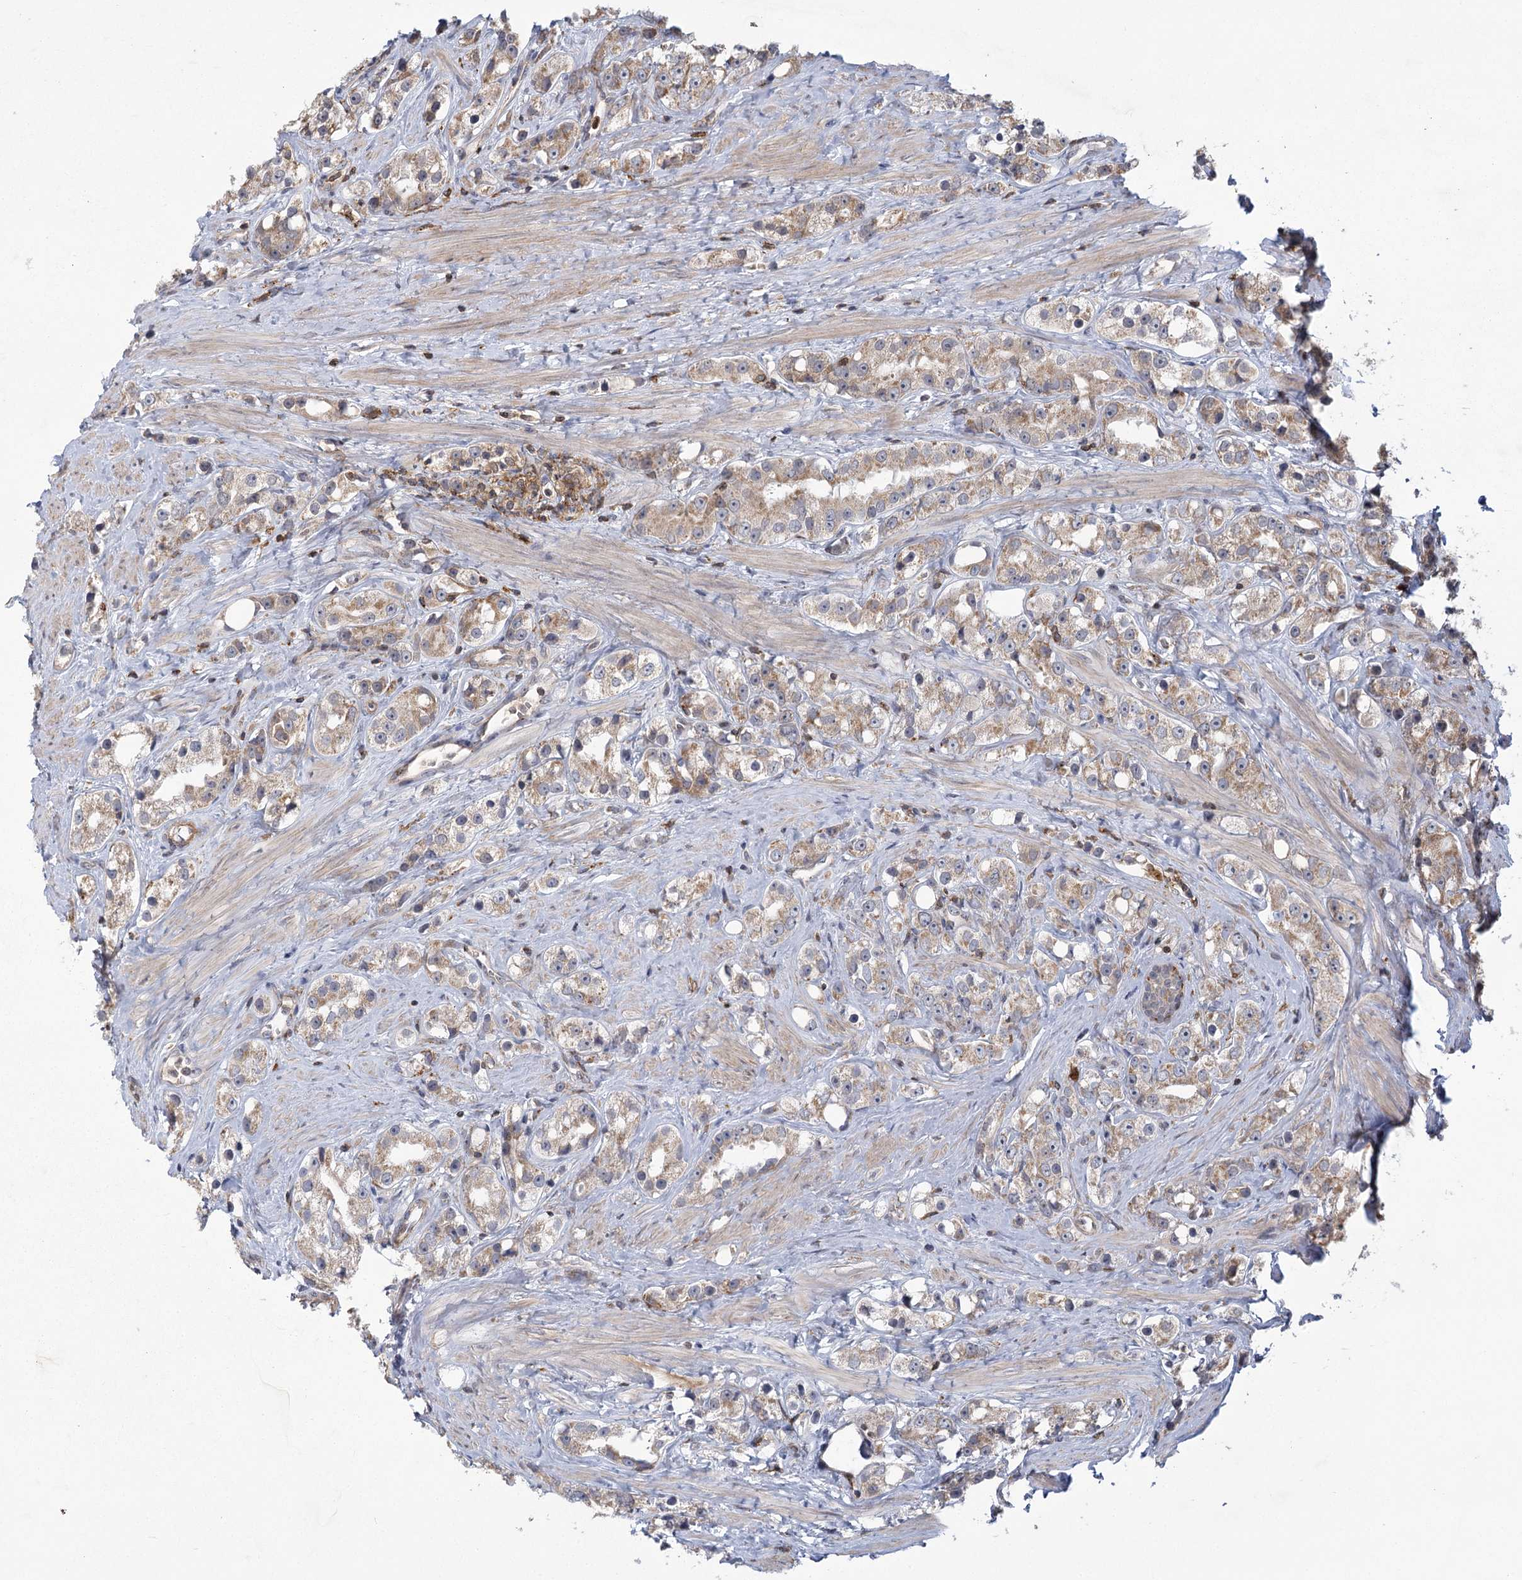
{"staining": {"intensity": "weak", "quantity": "25%-75%", "location": "cytoplasmic/membranous"}, "tissue": "prostate cancer", "cell_type": "Tumor cells", "image_type": "cancer", "snomed": [{"axis": "morphology", "description": "Adenocarcinoma, NOS"}, {"axis": "topography", "description": "Prostate"}], "caption": "Weak cytoplasmic/membranous positivity for a protein is appreciated in approximately 25%-75% of tumor cells of prostate cancer using IHC.", "gene": "MEPE", "patient": {"sex": "male", "age": 79}}